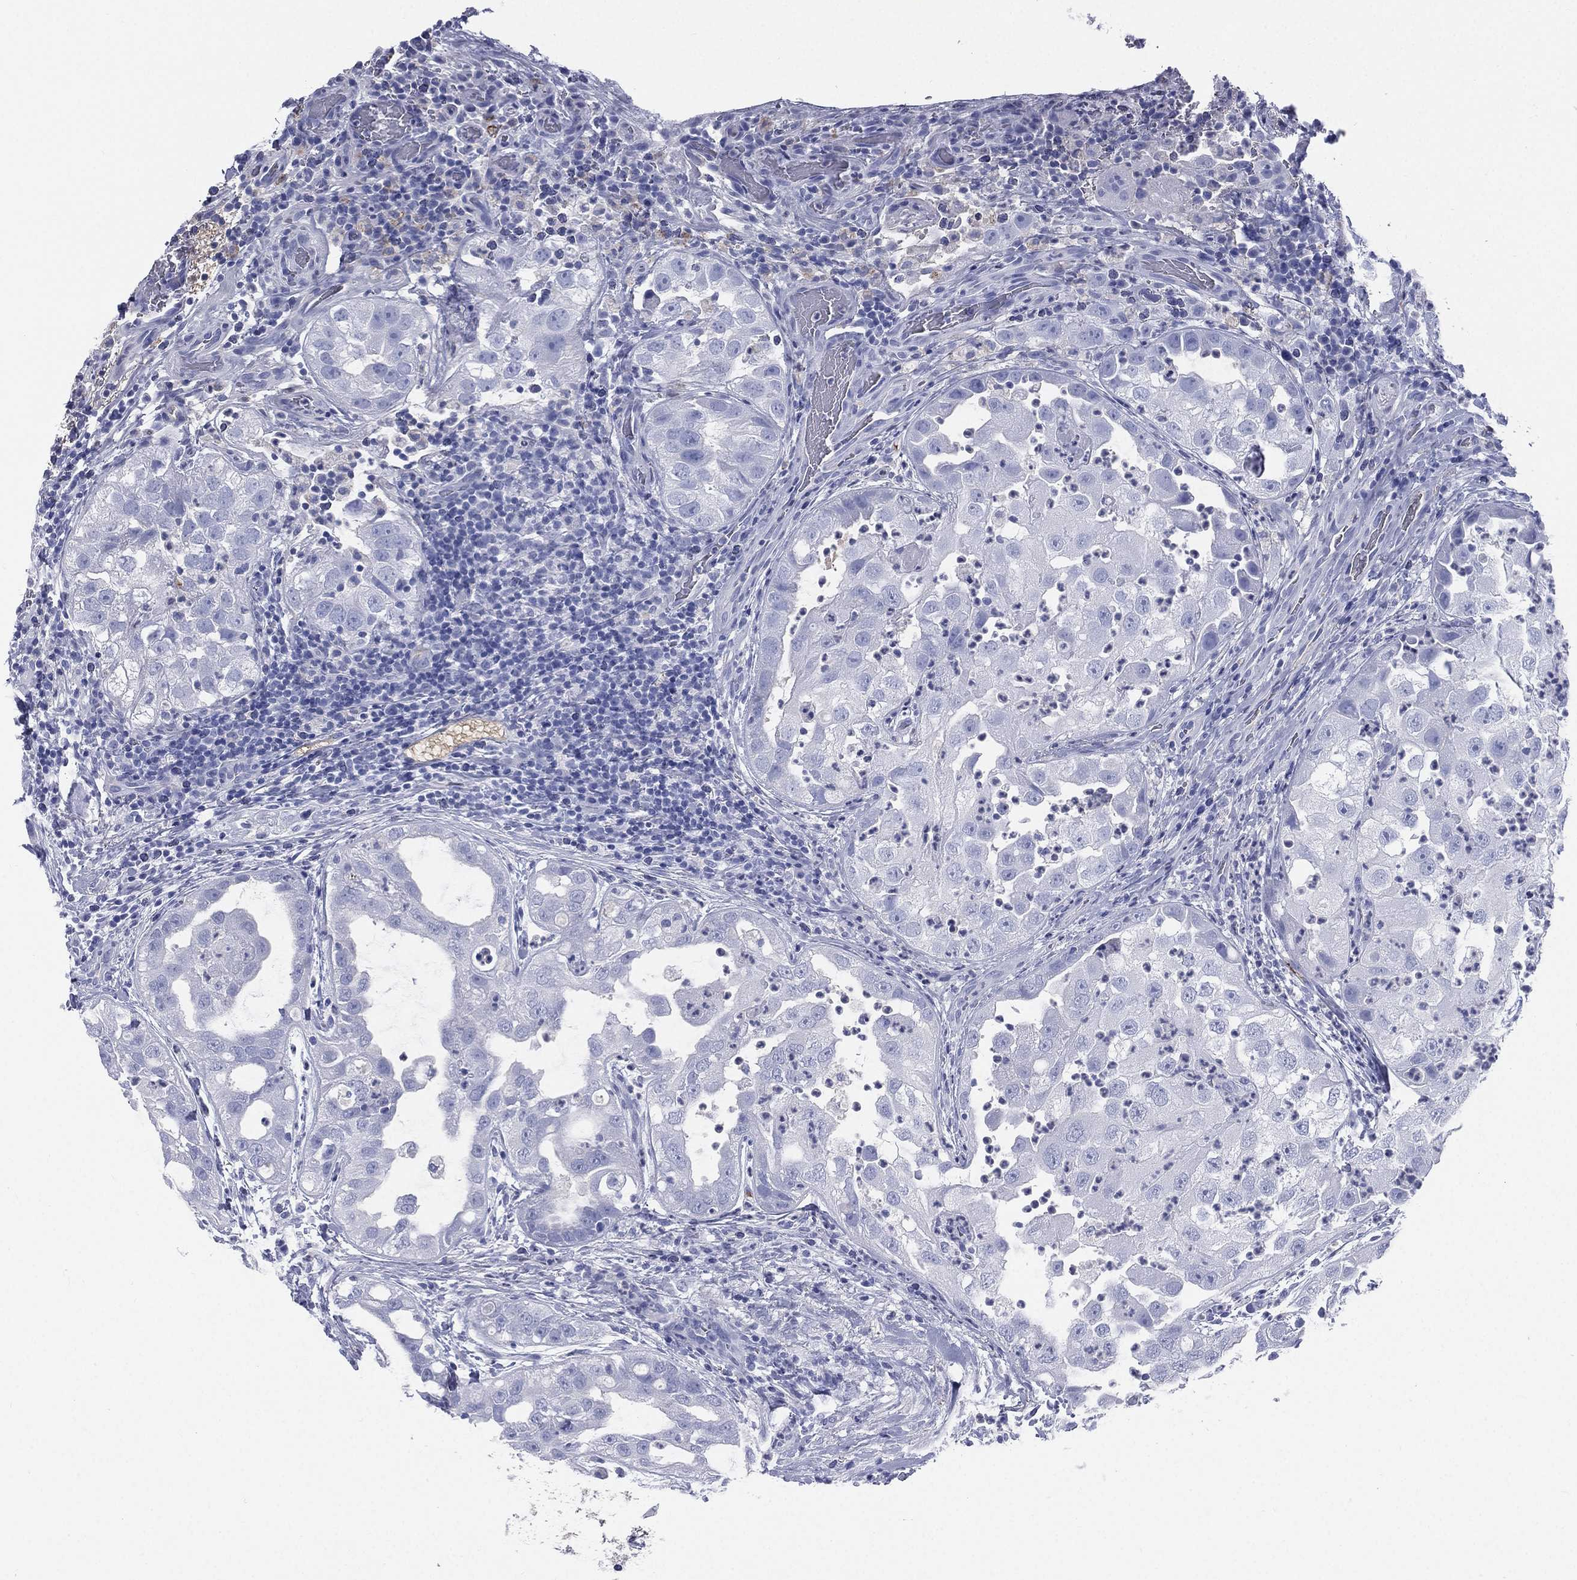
{"staining": {"intensity": "negative", "quantity": "none", "location": "none"}, "tissue": "urothelial cancer", "cell_type": "Tumor cells", "image_type": "cancer", "snomed": [{"axis": "morphology", "description": "Urothelial carcinoma, High grade"}, {"axis": "topography", "description": "Urinary bladder"}], "caption": "Immunohistochemistry histopathology image of urothelial cancer stained for a protein (brown), which reveals no positivity in tumor cells.", "gene": "HP", "patient": {"sex": "female", "age": 41}}